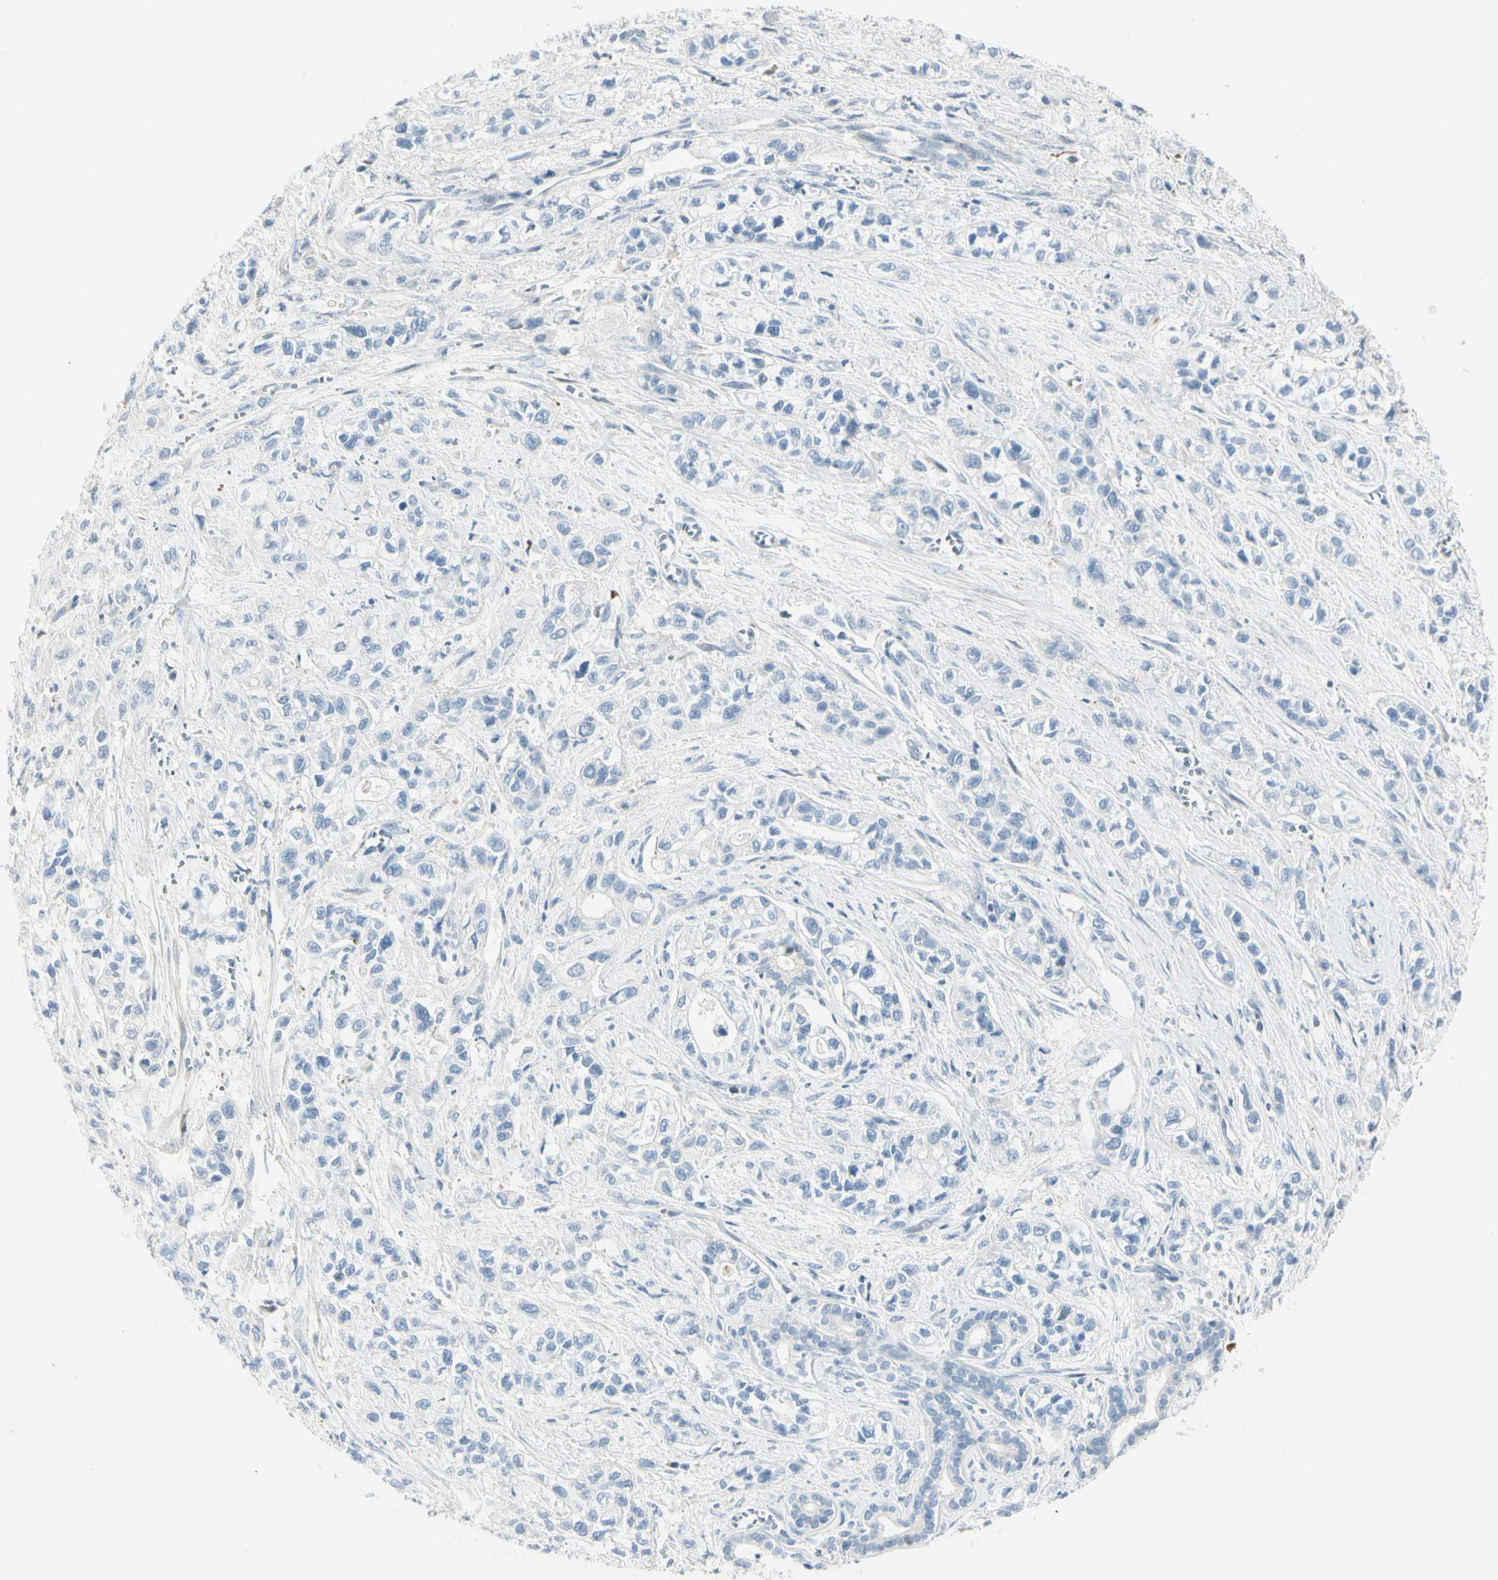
{"staining": {"intensity": "negative", "quantity": "none", "location": "none"}, "tissue": "pancreatic cancer", "cell_type": "Tumor cells", "image_type": "cancer", "snomed": [{"axis": "morphology", "description": "Adenocarcinoma, NOS"}, {"axis": "topography", "description": "Pancreas"}], "caption": "An immunohistochemistry histopathology image of adenocarcinoma (pancreatic) is shown. There is no staining in tumor cells of adenocarcinoma (pancreatic).", "gene": "TNFSF11", "patient": {"sex": "male", "age": 74}}